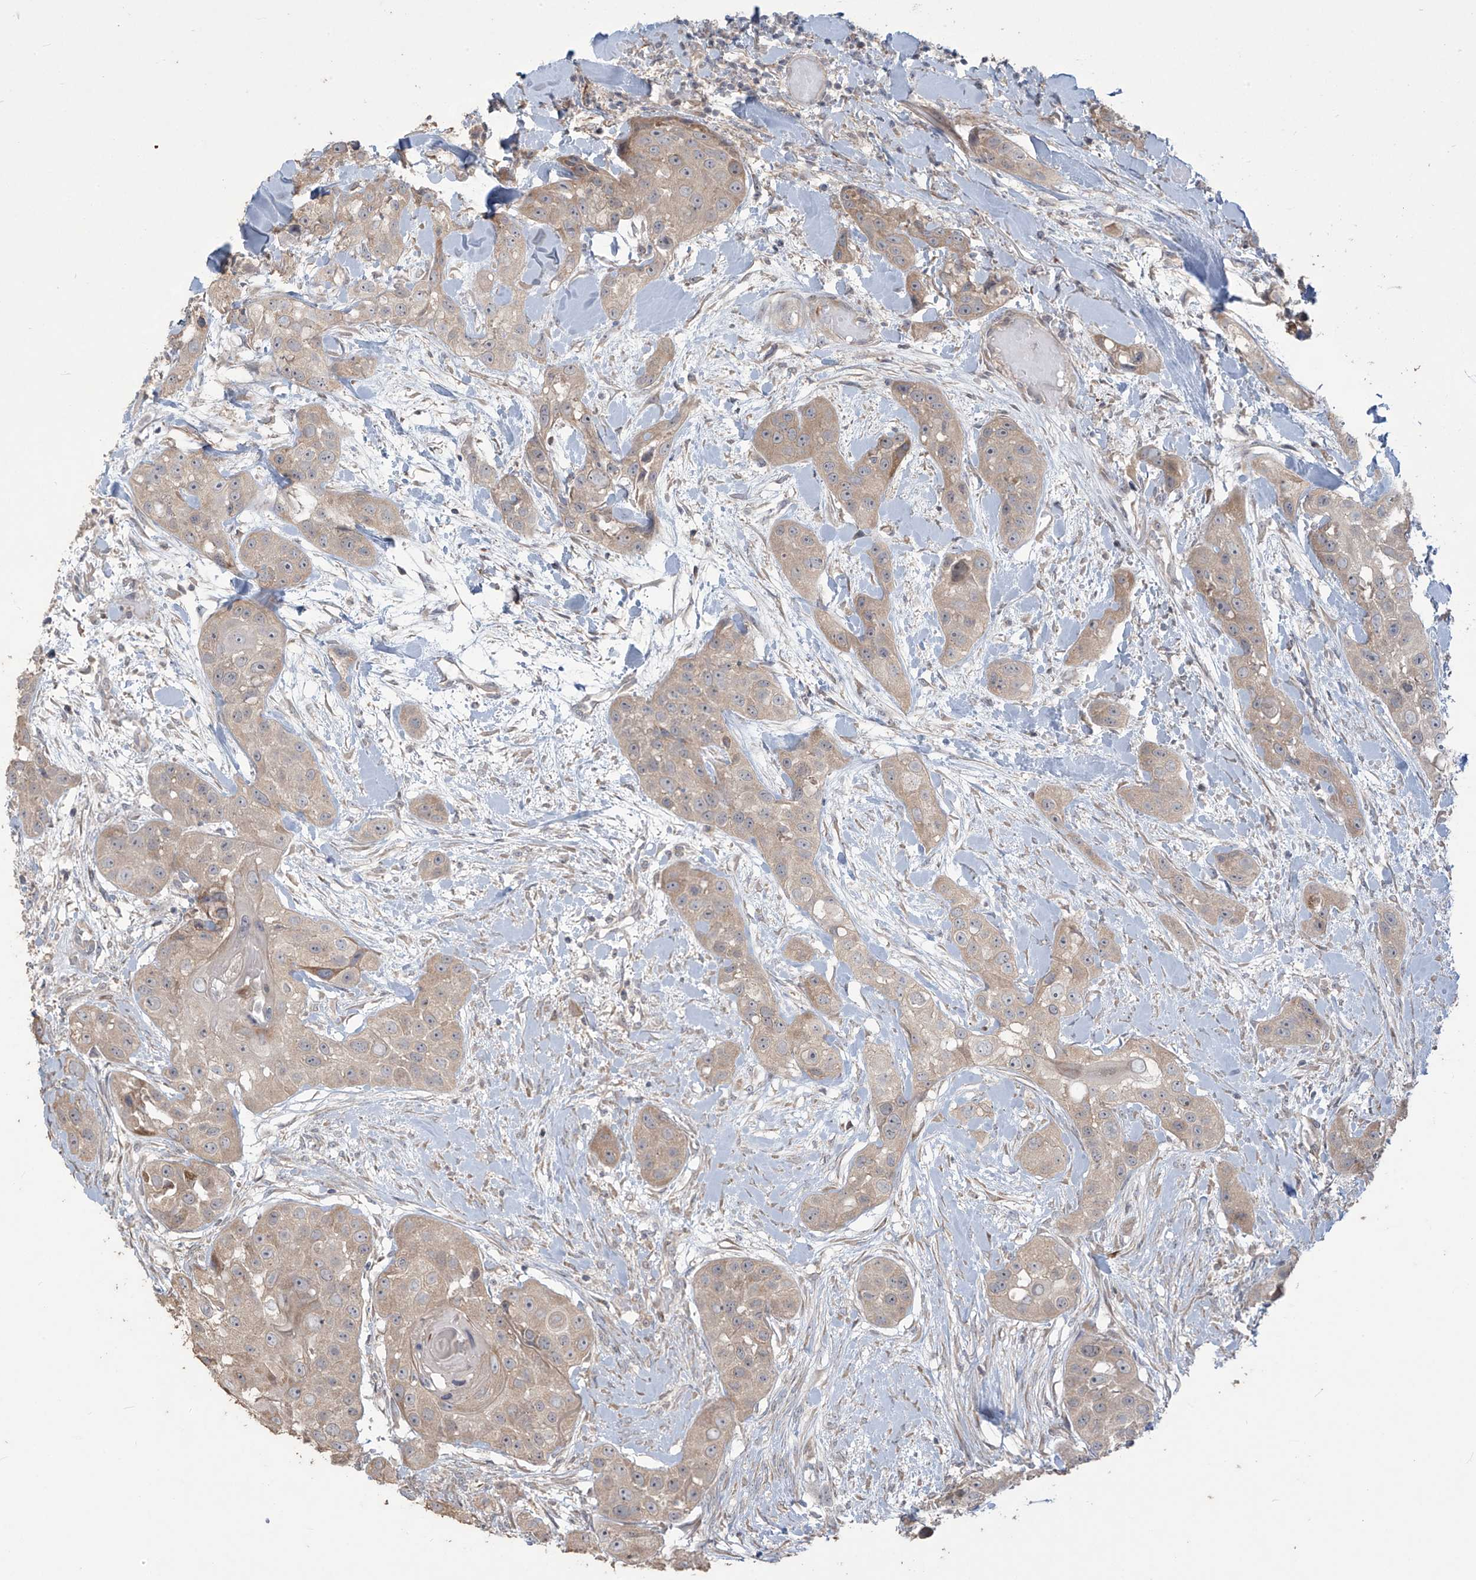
{"staining": {"intensity": "weak", "quantity": ">75%", "location": "cytoplasmic/membranous"}, "tissue": "head and neck cancer", "cell_type": "Tumor cells", "image_type": "cancer", "snomed": [{"axis": "morphology", "description": "Normal tissue, NOS"}, {"axis": "morphology", "description": "Squamous cell carcinoma, NOS"}, {"axis": "topography", "description": "Skeletal muscle"}, {"axis": "topography", "description": "Head-Neck"}], "caption": "Tumor cells show low levels of weak cytoplasmic/membranous positivity in approximately >75% of cells in human head and neck cancer.", "gene": "MAGIX", "patient": {"sex": "male", "age": 51}}